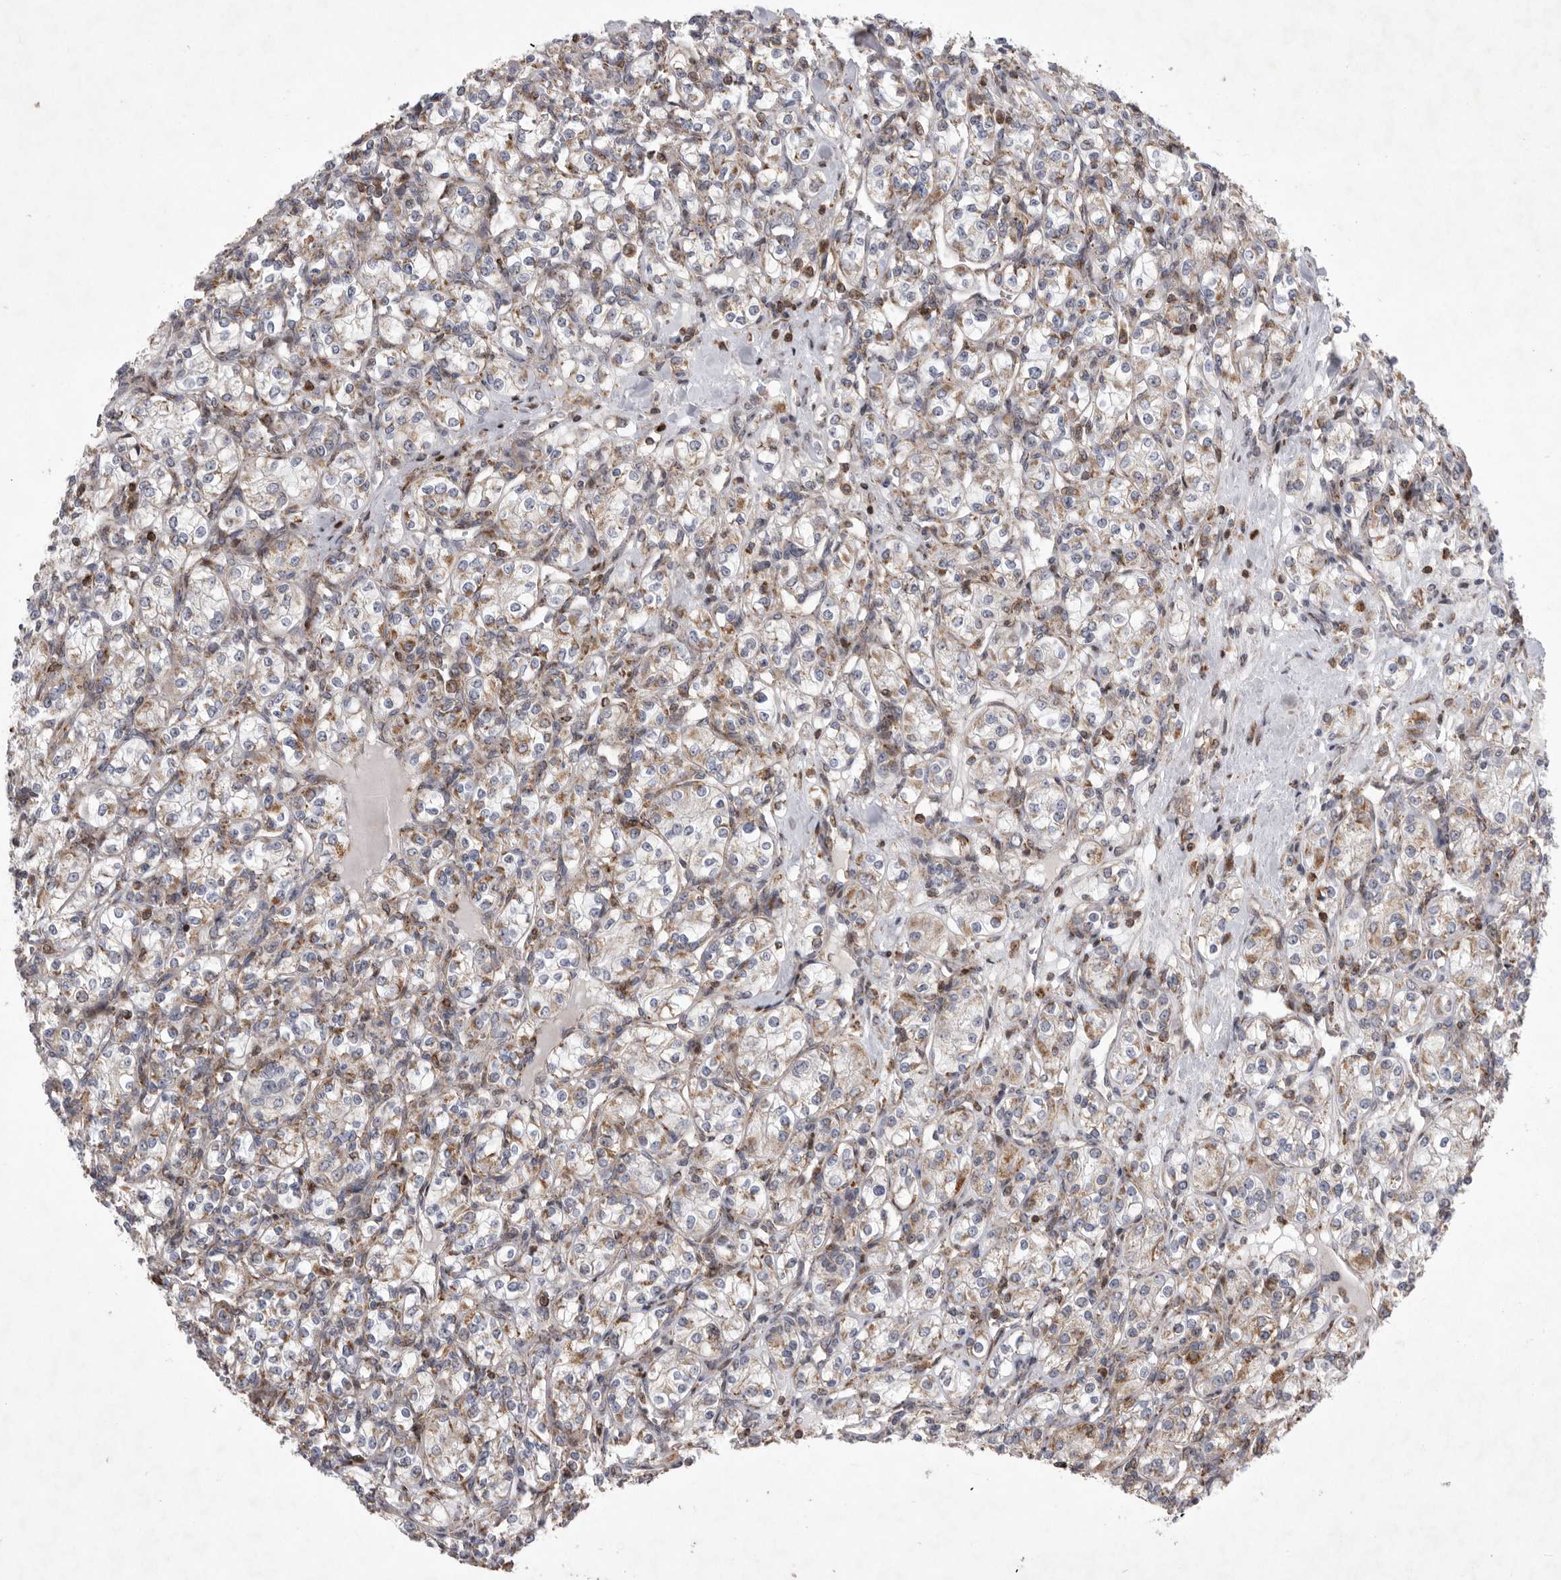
{"staining": {"intensity": "weak", "quantity": "<25%", "location": "cytoplasmic/membranous"}, "tissue": "renal cancer", "cell_type": "Tumor cells", "image_type": "cancer", "snomed": [{"axis": "morphology", "description": "Adenocarcinoma, NOS"}, {"axis": "topography", "description": "Kidney"}], "caption": "Tumor cells show no significant protein staining in renal cancer.", "gene": "MPZL1", "patient": {"sex": "male", "age": 77}}